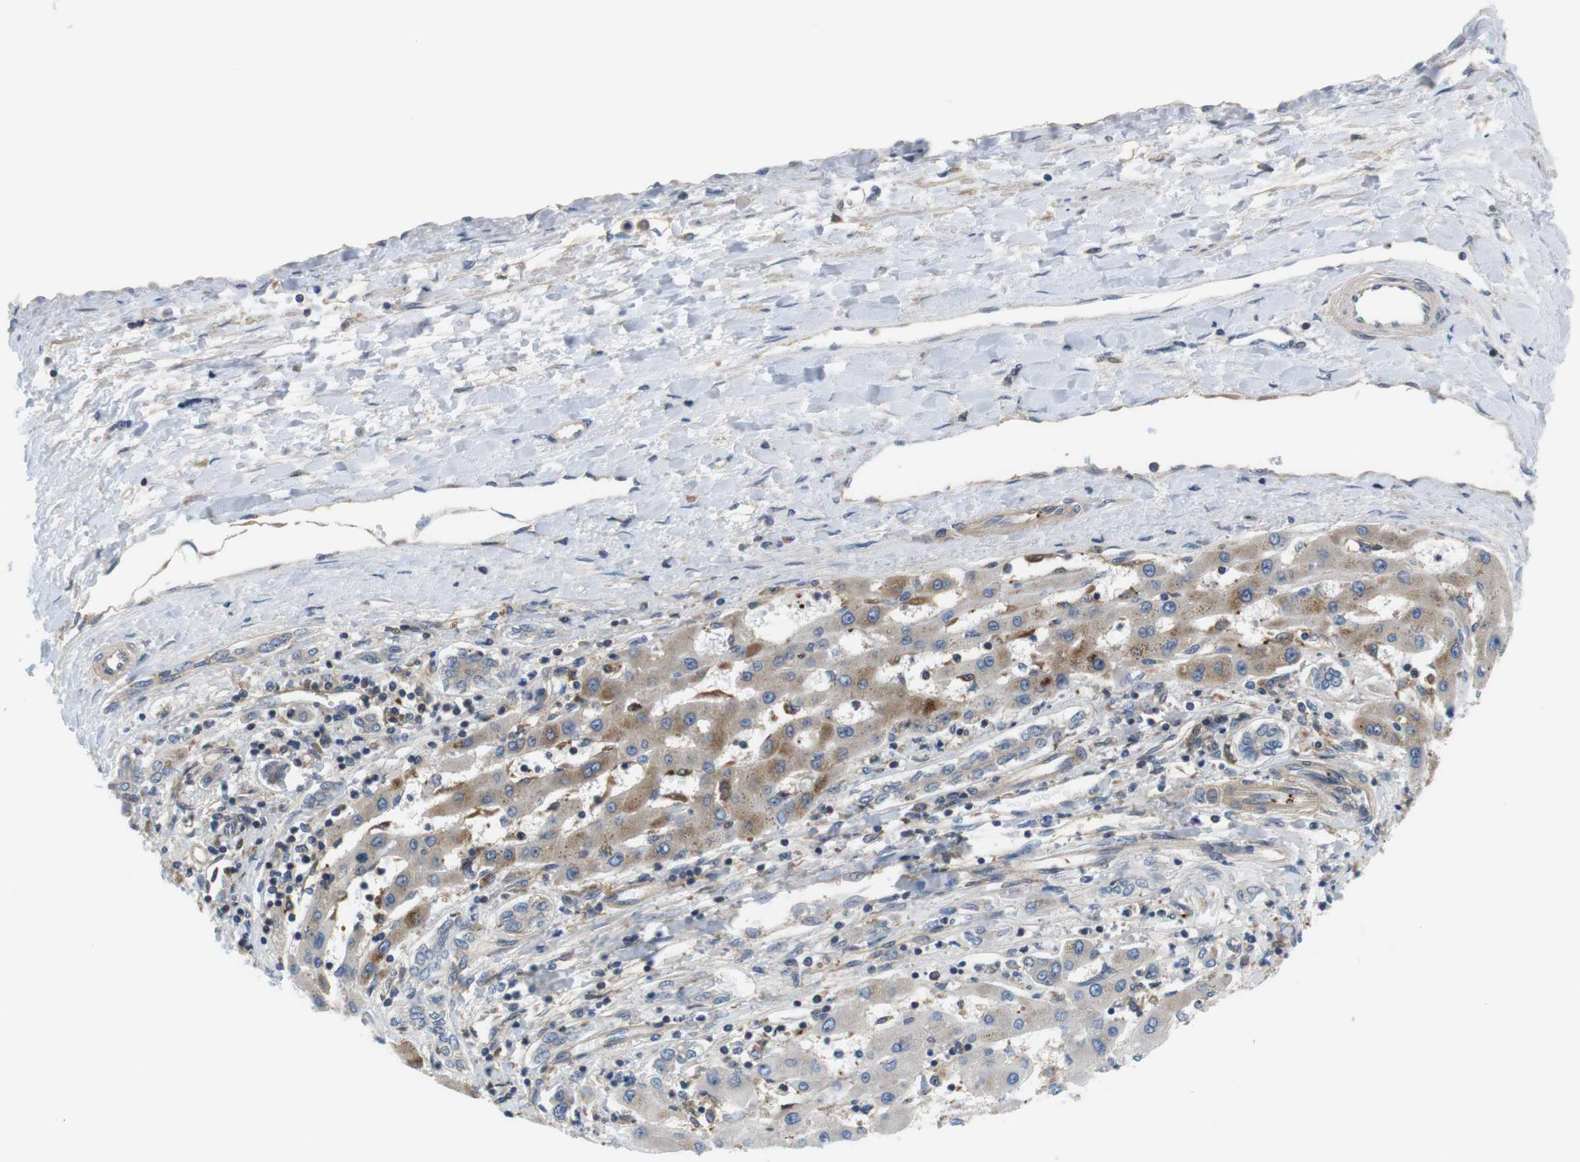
{"staining": {"intensity": "moderate", "quantity": "<25%", "location": "cytoplasmic/membranous"}, "tissue": "liver cancer", "cell_type": "Tumor cells", "image_type": "cancer", "snomed": [{"axis": "morphology", "description": "Carcinoma, Hepatocellular, NOS"}, {"axis": "topography", "description": "Liver"}], "caption": "A low amount of moderate cytoplasmic/membranous expression is present in about <25% of tumor cells in liver cancer tissue. (Brightfield microscopy of DAB IHC at high magnification).", "gene": "HERPUD2", "patient": {"sex": "female", "age": 61}}